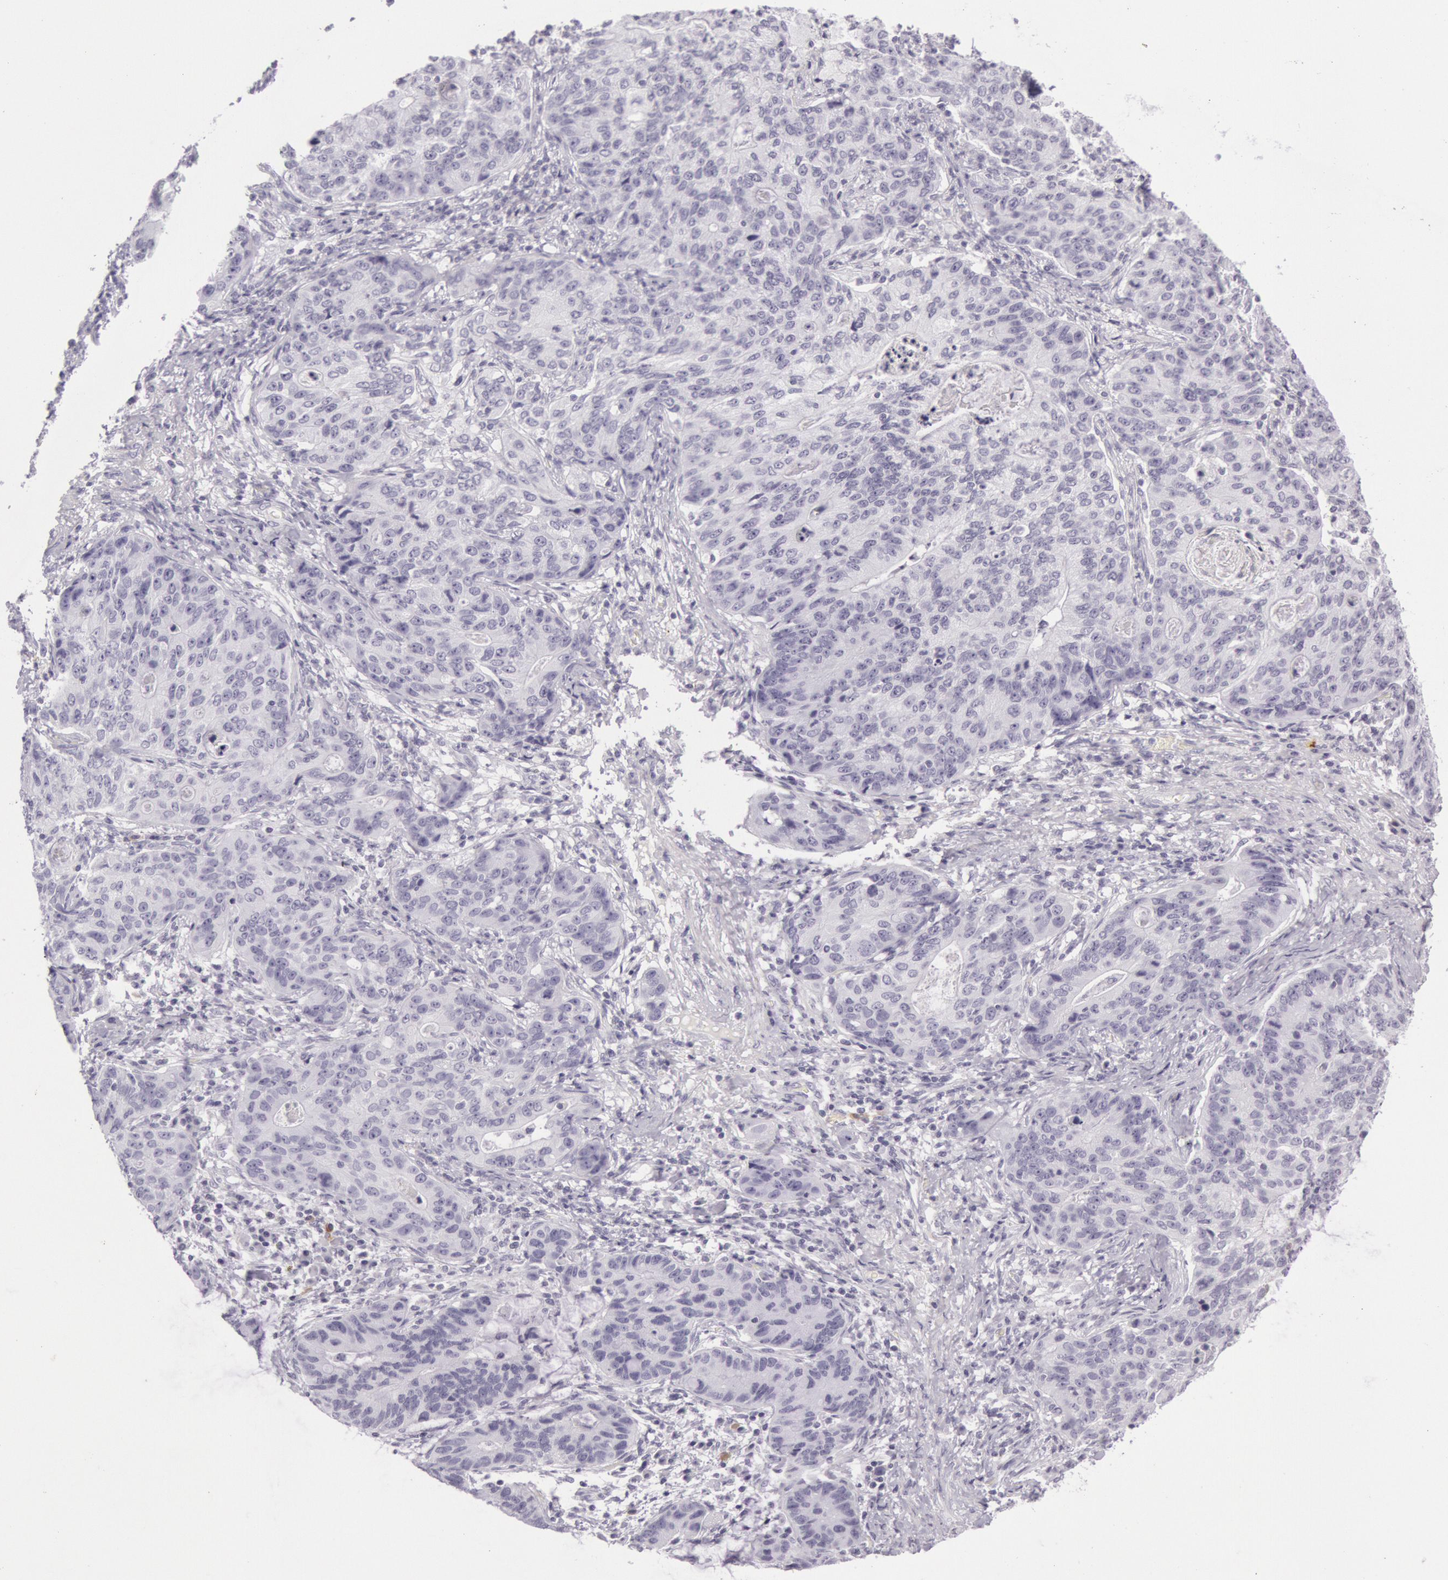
{"staining": {"intensity": "negative", "quantity": "none", "location": "none"}, "tissue": "stomach cancer", "cell_type": "Tumor cells", "image_type": "cancer", "snomed": [{"axis": "morphology", "description": "Adenocarcinoma, NOS"}, {"axis": "topography", "description": "Esophagus"}, {"axis": "topography", "description": "Stomach"}], "caption": "The micrograph demonstrates no significant positivity in tumor cells of stomach cancer. Nuclei are stained in blue.", "gene": "CKB", "patient": {"sex": "male", "age": 74}}